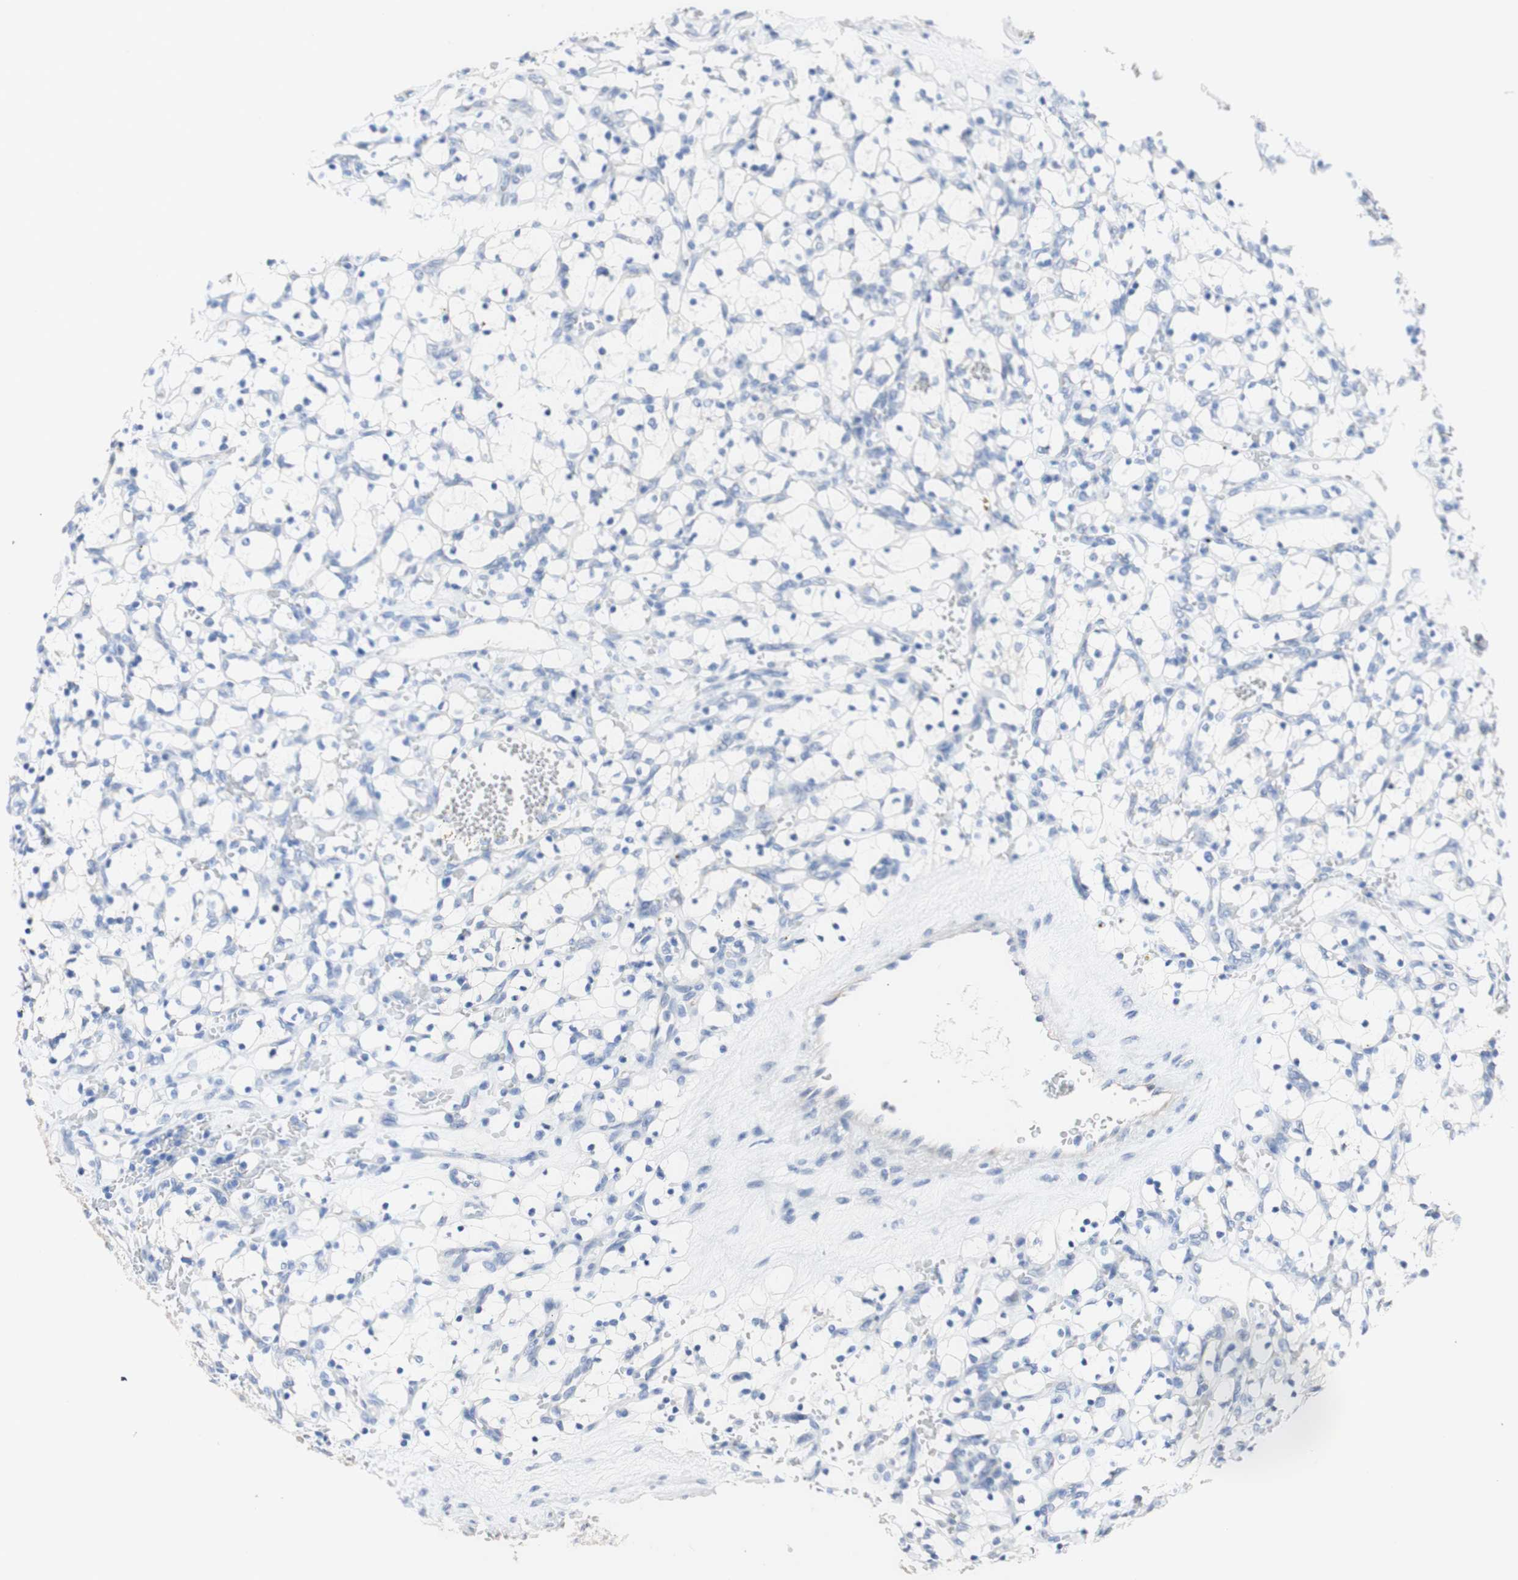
{"staining": {"intensity": "negative", "quantity": "none", "location": "none"}, "tissue": "renal cancer", "cell_type": "Tumor cells", "image_type": "cancer", "snomed": [{"axis": "morphology", "description": "Adenocarcinoma, NOS"}, {"axis": "topography", "description": "Kidney"}], "caption": "DAB immunohistochemical staining of human renal cancer reveals no significant expression in tumor cells.", "gene": "DSC2", "patient": {"sex": "female", "age": 69}}